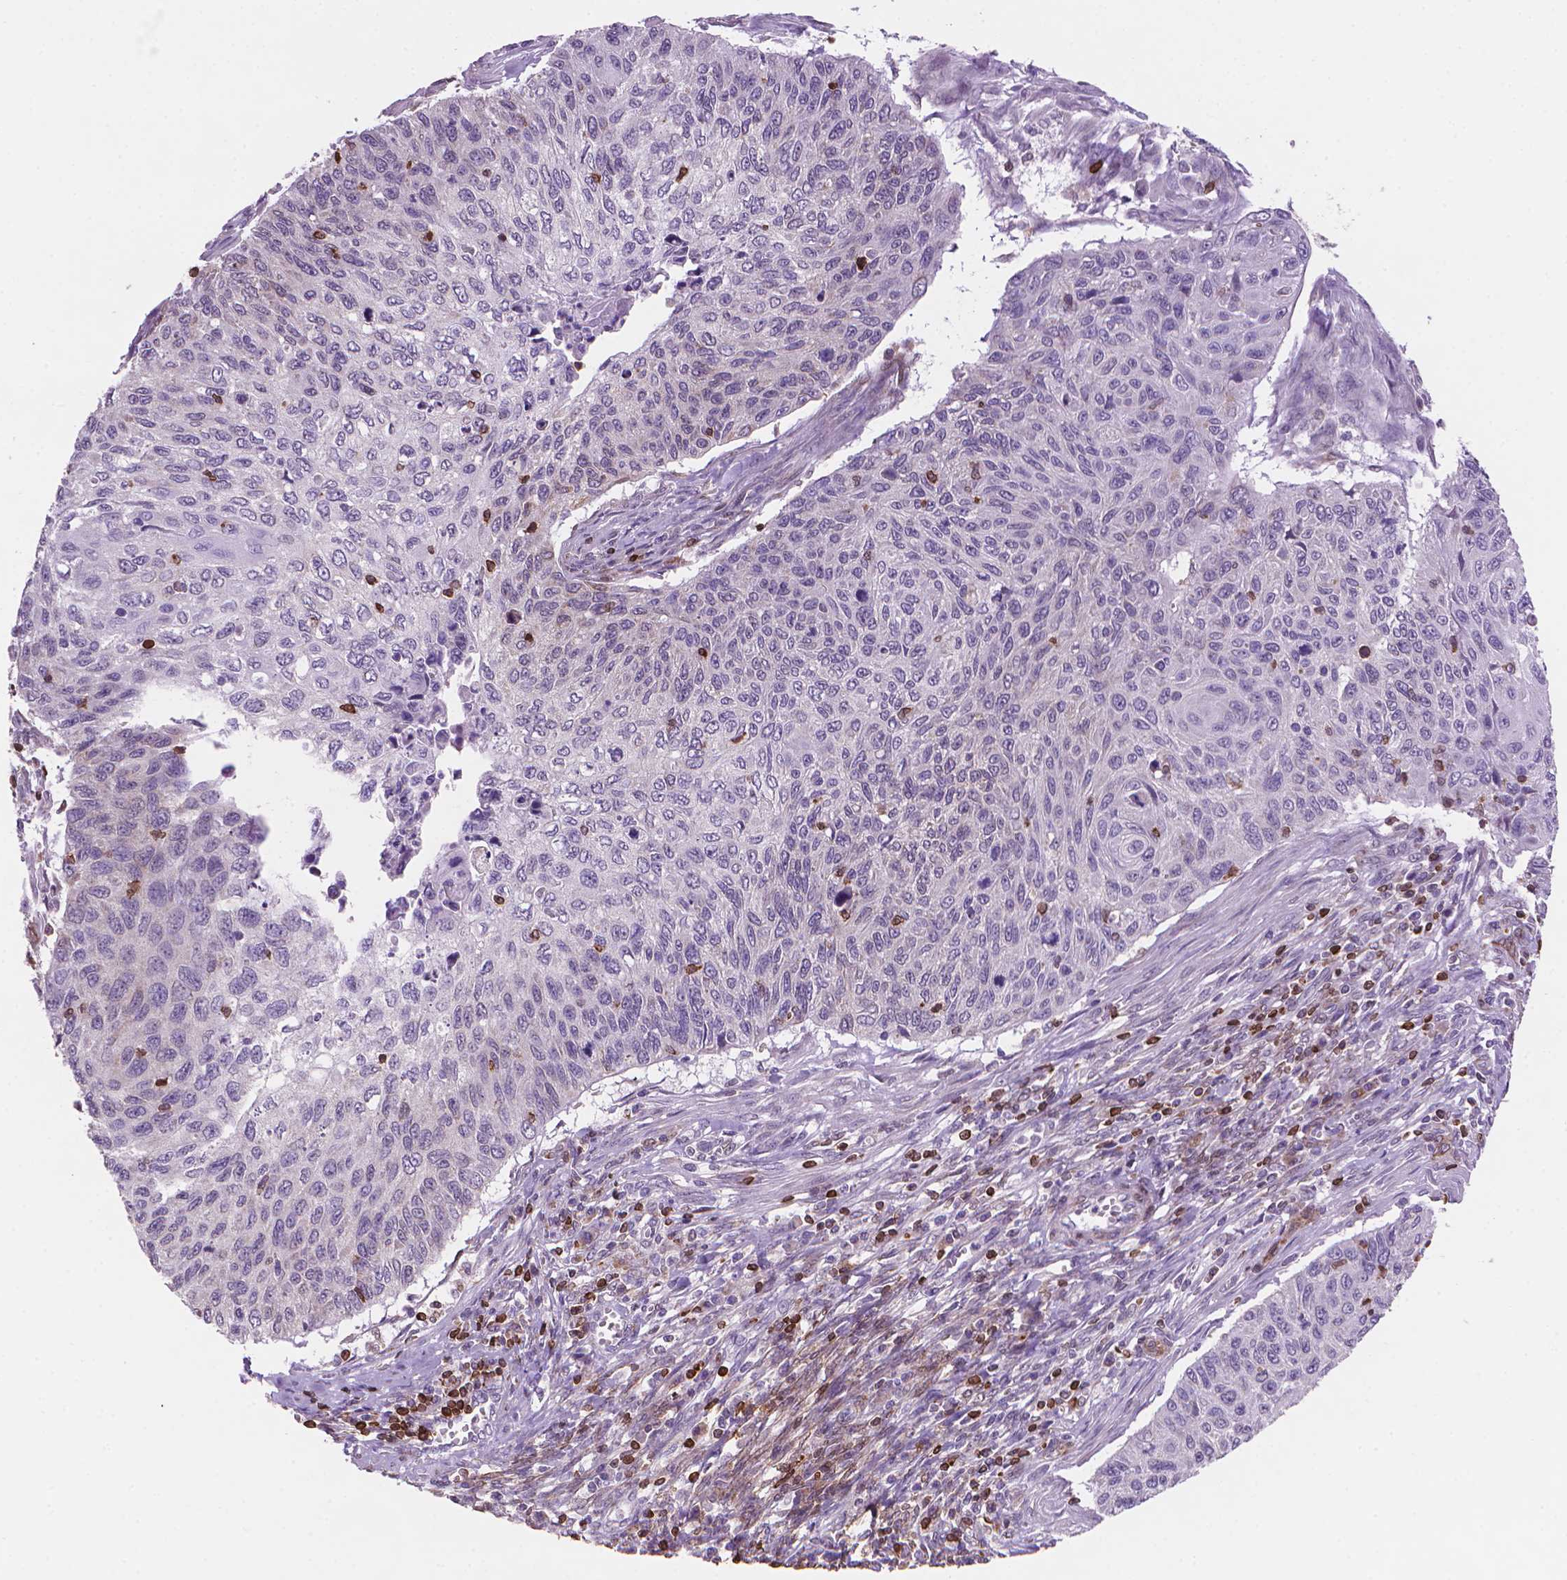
{"staining": {"intensity": "negative", "quantity": "none", "location": "none"}, "tissue": "cervical cancer", "cell_type": "Tumor cells", "image_type": "cancer", "snomed": [{"axis": "morphology", "description": "Squamous cell carcinoma, NOS"}, {"axis": "topography", "description": "Cervix"}], "caption": "Immunohistochemical staining of cervical squamous cell carcinoma shows no significant expression in tumor cells. (Stains: DAB immunohistochemistry with hematoxylin counter stain, Microscopy: brightfield microscopy at high magnification).", "gene": "BCL2", "patient": {"sex": "female", "age": 70}}